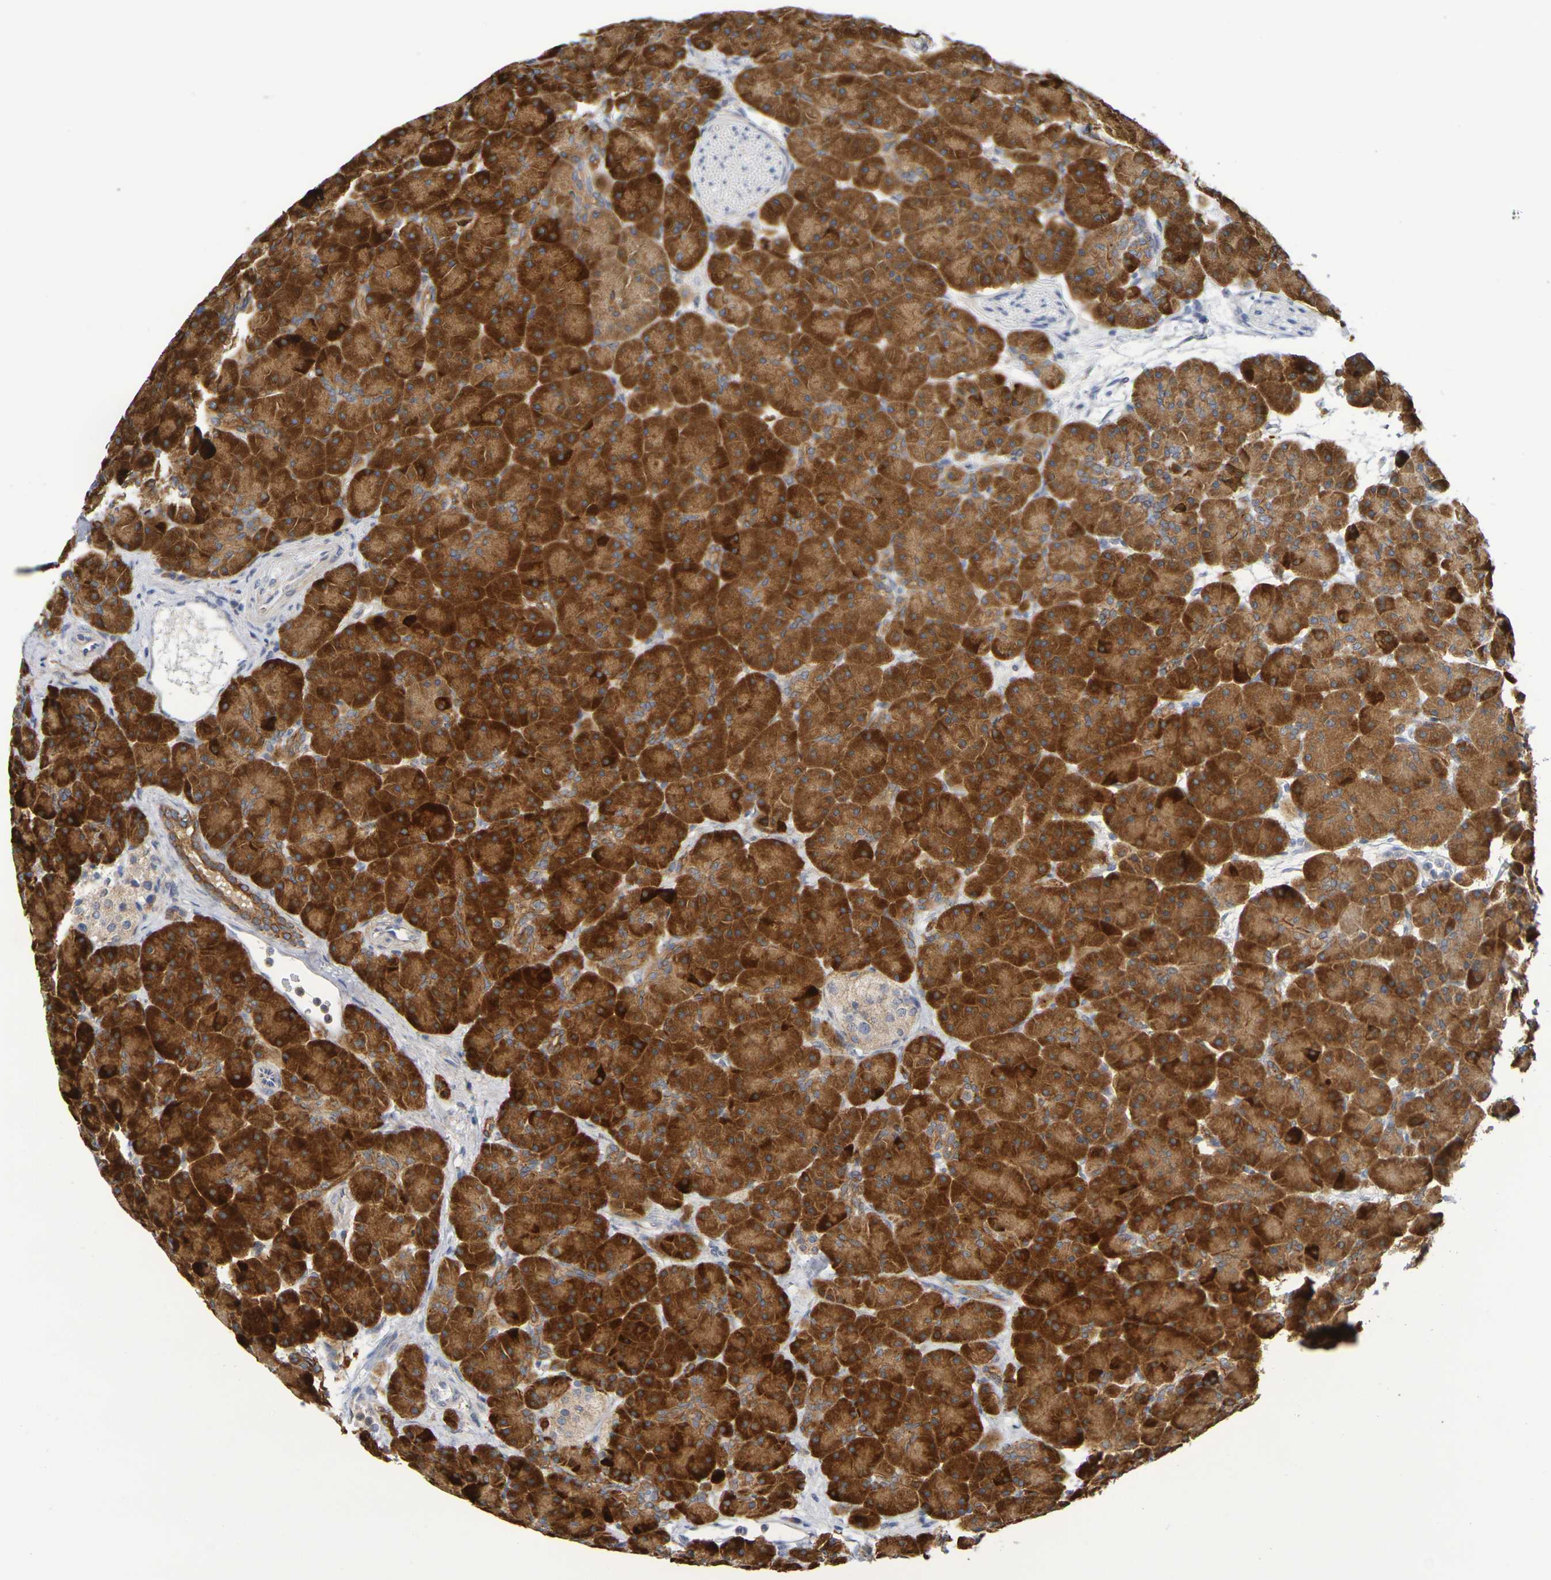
{"staining": {"intensity": "strong", "quantity": ">75%", "location": "cytoplasmic/membranous"}, "tissue": "pancreas", "cell_type": "Exocrine glandular cells", "image_type": "normal", "snomed": [{"axis": "morphology", "description": "Normal tissue, NOS"}, {"axis": "topography", "description": "Pancreas"}], "caption": "Immunohistochemistry (IHC) (DAB) staining of normal human pancreas exhibits strong cytoplasmic/membranous protein staining in about >75% of exocrine glandular cells. Nuclei are stained in blue.", "gene": "SDC4", "patient": {"sex": "male", "age": 66}}